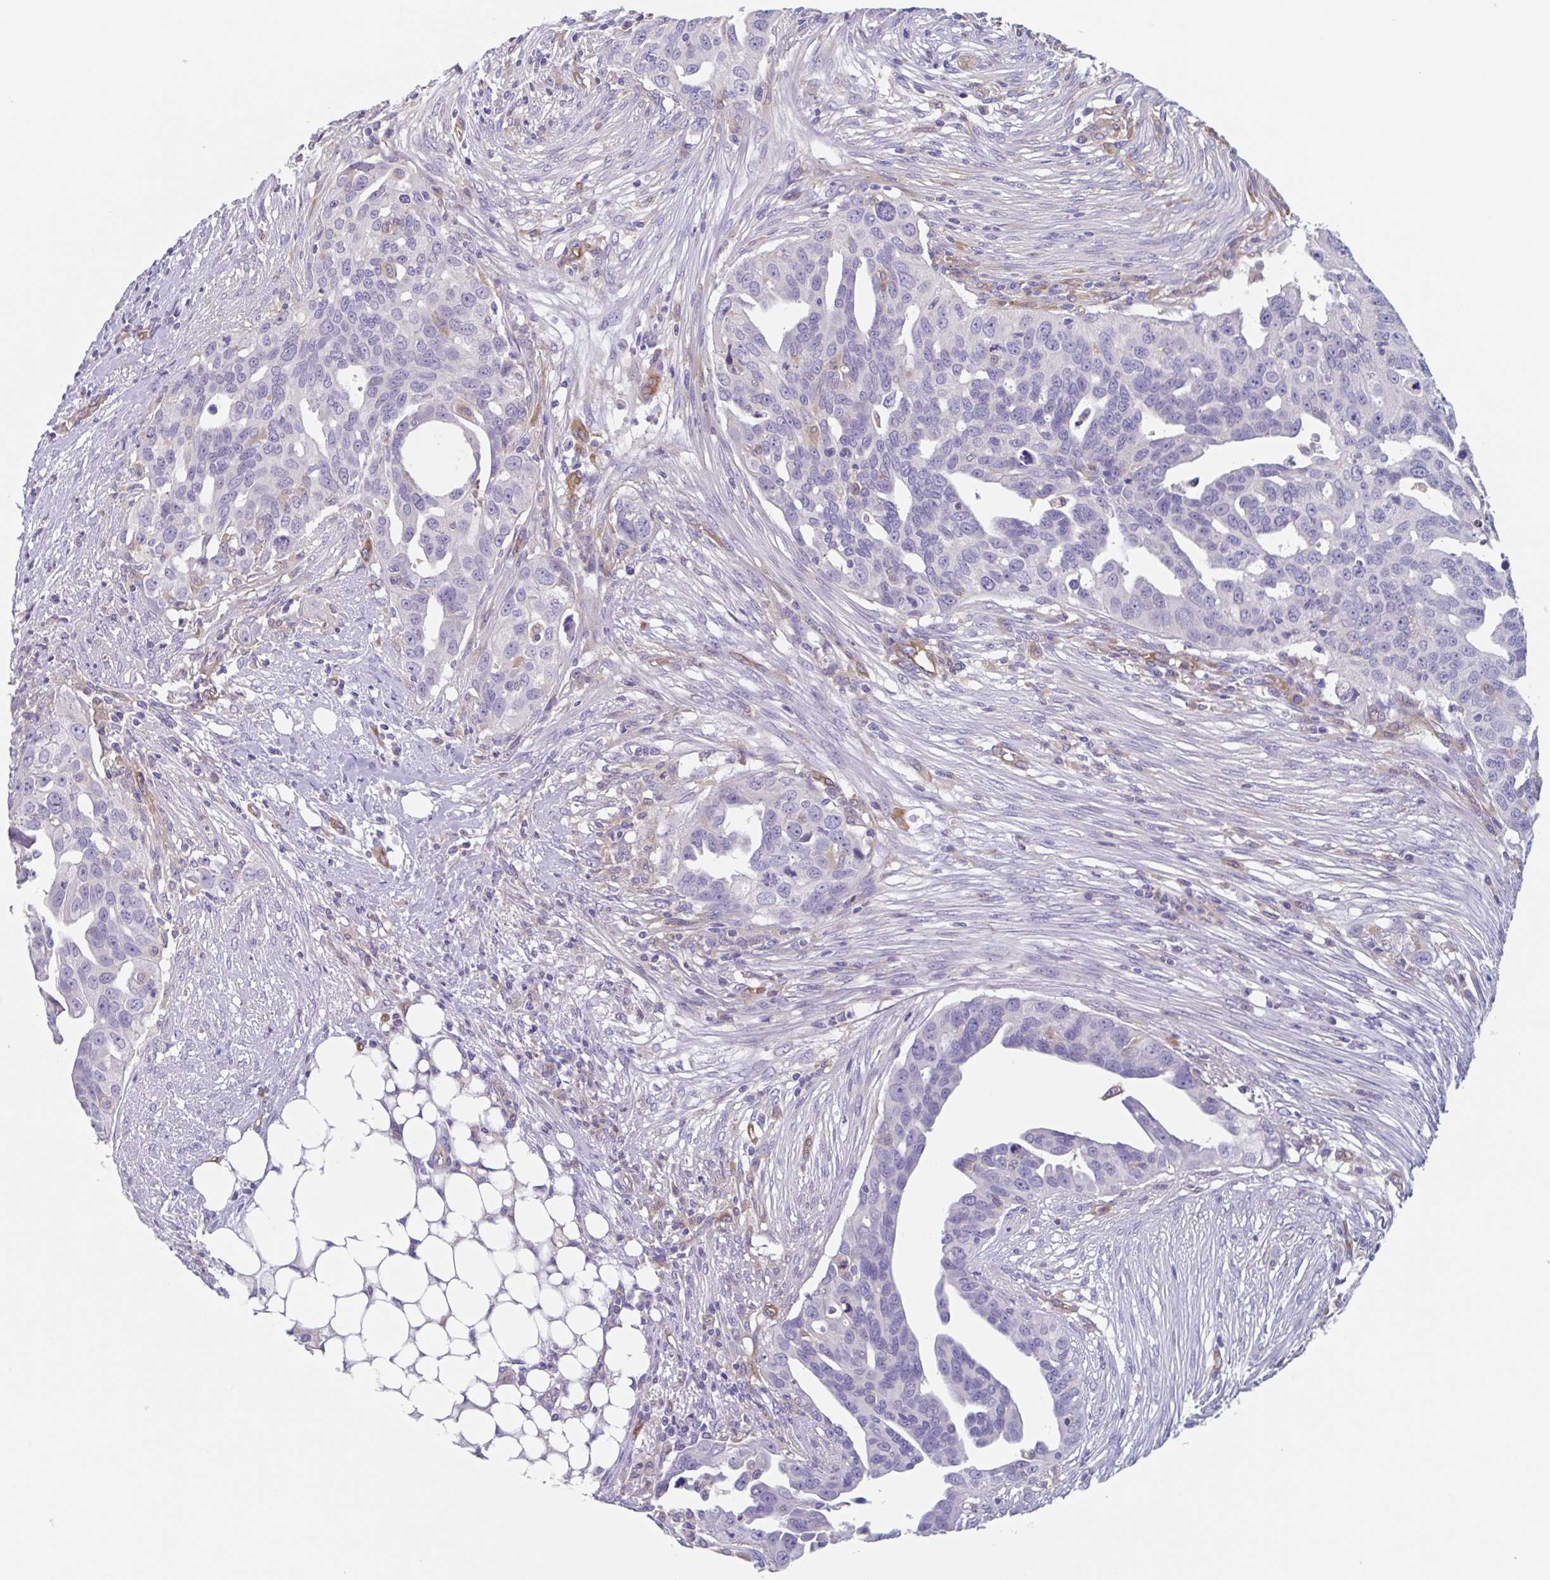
{"staining": {"intensity": "negative", "quantity": "none", "location": "none"}, "tissue": "ovarian cancer", "cell_type": "Tumor cells", "image_type": "cancer", "snomed": [{"axis": "morphology", "description": "Carcinoma, endometroid"}, {"axis": "morphology", "description": "Cystadenocarcinoma, serous, NOS"}, {"axis": "topography", "description": "Ovary"}], "caption": "The histopathology image demonstrates no significant staining in tumor cells of ovarian endometroid carcinoma.", "gene": "EHD4", "patient": {"sex": "female", "age": 45}}